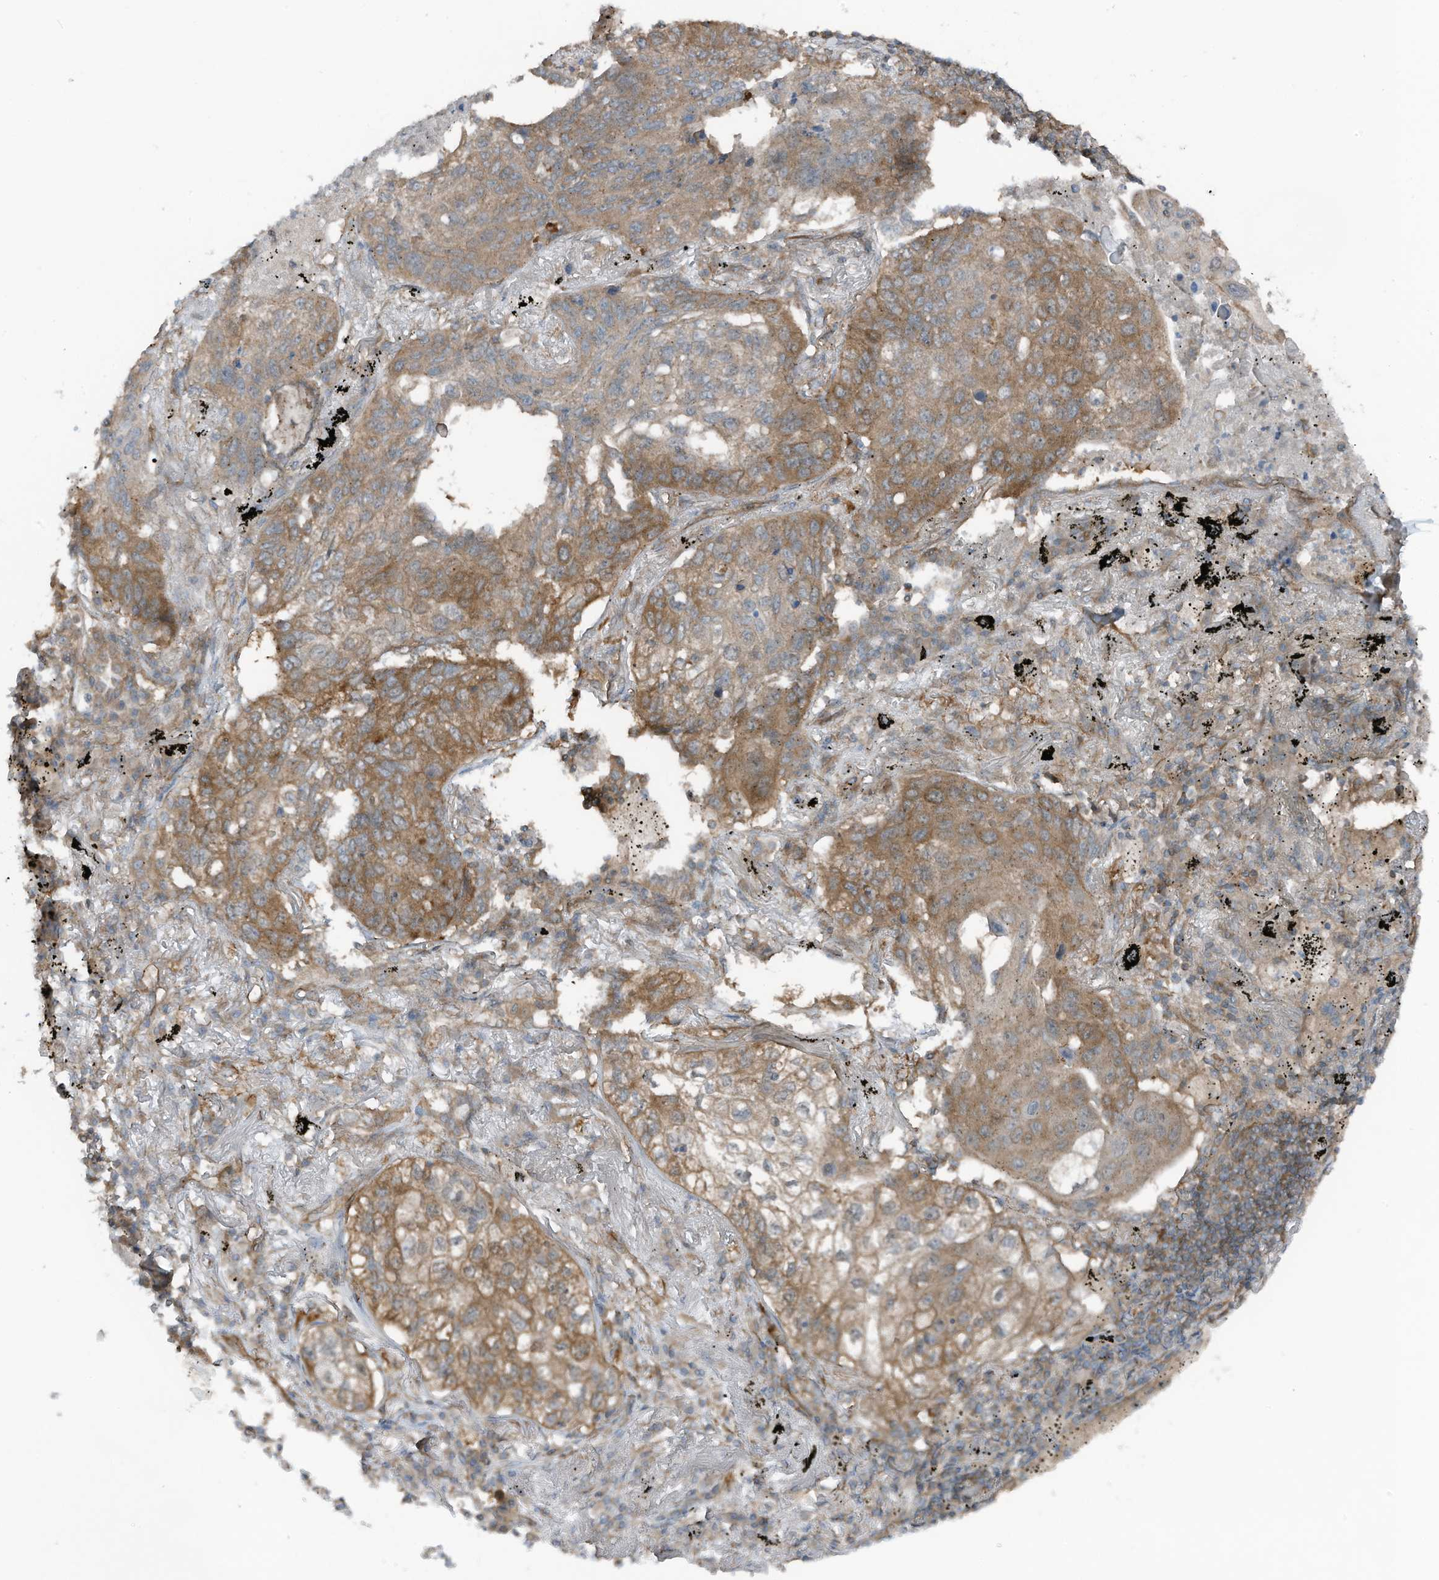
{"staining": {"intensity": "moderate", "quantity": "25%-75%", "location": "cytoplasmic/membranous"}, "tissue": "lung cancer", "cell_type": "Tumor cells", "image_type": "cancer", "snomed": [{"axis": "morphology", "description": "Squamous cell carcinoma, NOS"}, {"axis": "topography", "description": "Lung"}], "caption": "Human lung cancer stained for a protein (brown) reveals moderate cytoplasmic/membranous positive staining in about 25%-75% of tumor cells.", "gene": "TXNDC9", "patient": {"sex": "female", "age": 63}}